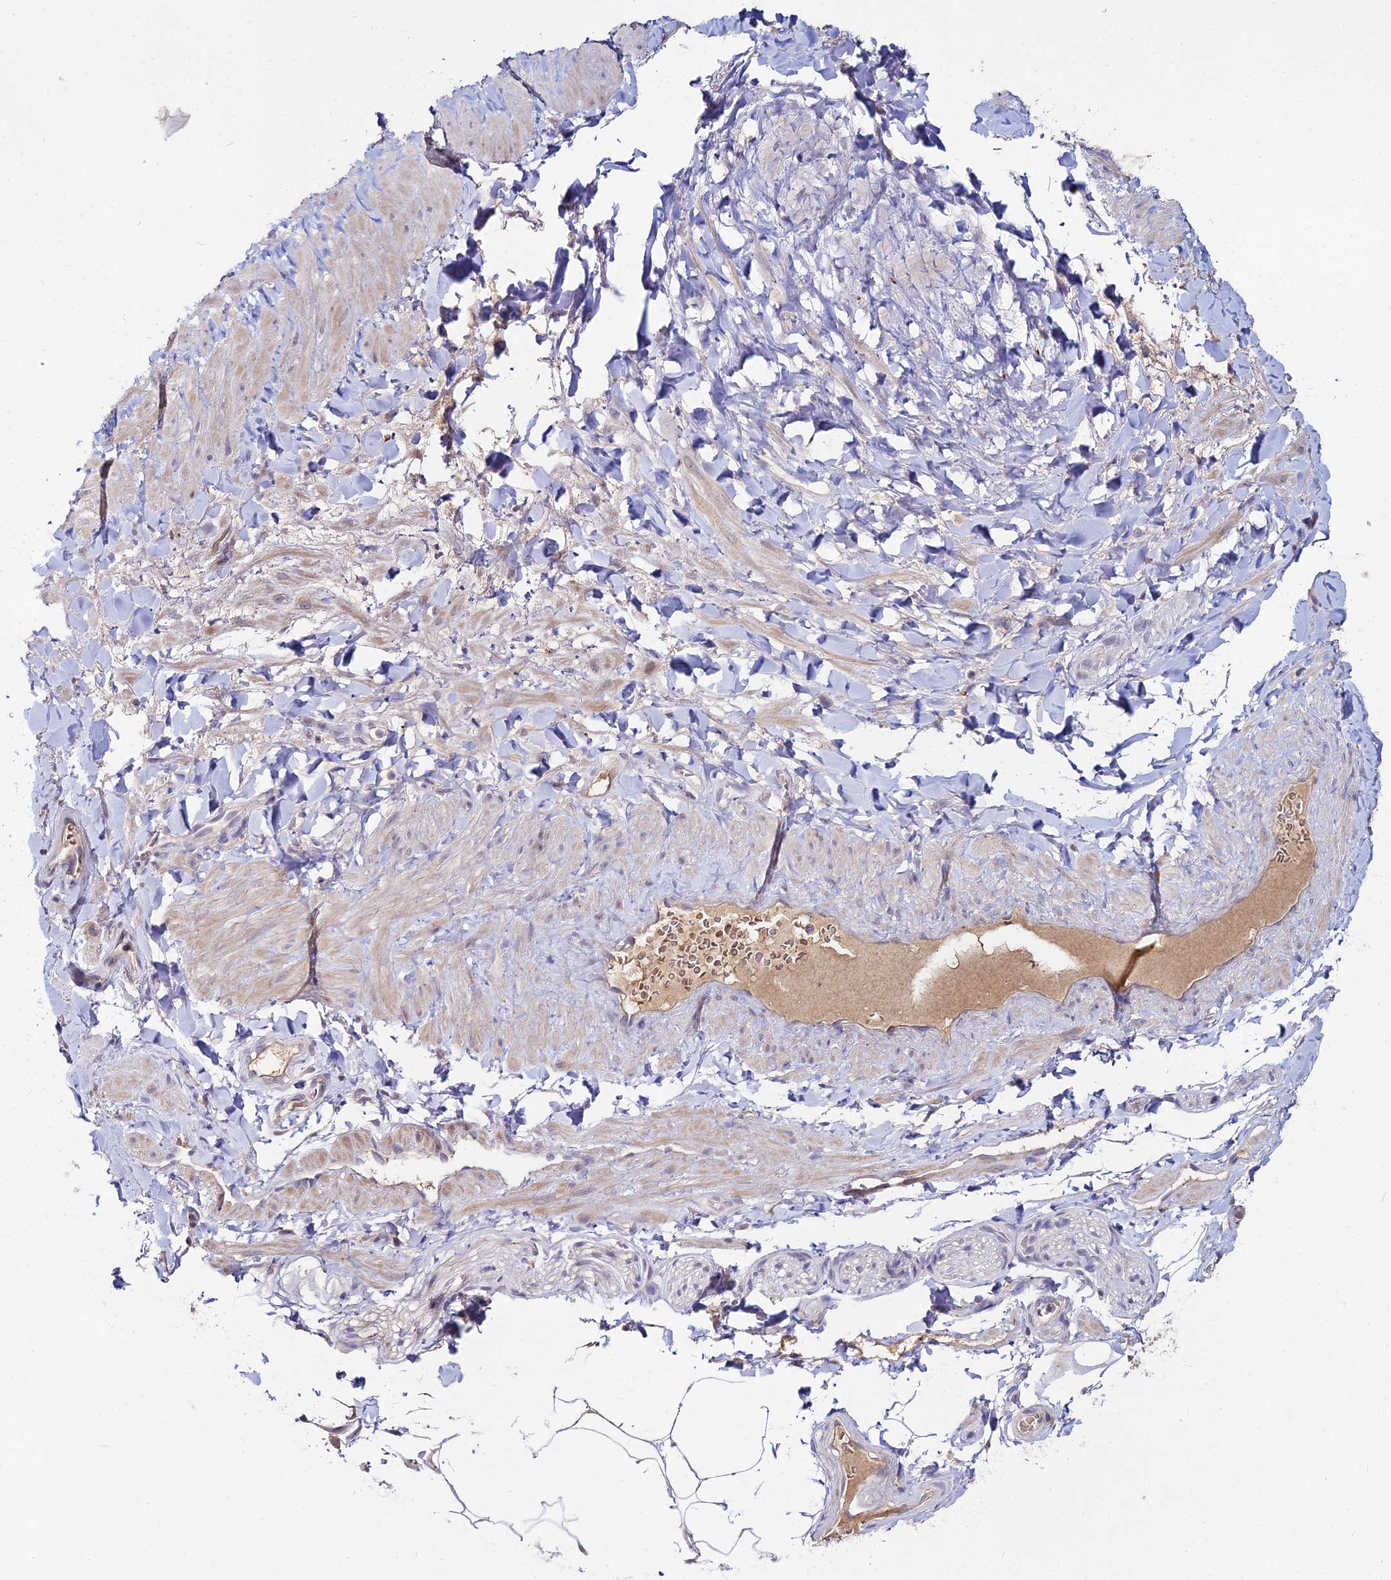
{"staining": {"intensity": "weak", "quantity": ">75%", "location": "cytoplasmic/membranous"}, "tissue": "adipose tissue", "cell_type": "Adipocytes", "image_type": "normal", "snomed": [{"axis": "morphology", "description": "Normal tissue, NOS"}, {"axis": "topography", "description": "Soft tissue"}, {"axis": "topography", "description": "Vascular tissue"}], "caption": "An immunohistochemistry (IHC) histopathology image of normal tissue is shown. Protein staining in brown labels weak cytoplasmic/membranous positivity in adipose tissue within adipocytes.", "gene": "WDR43", "patient": {"sex": "male", "age": 54}}